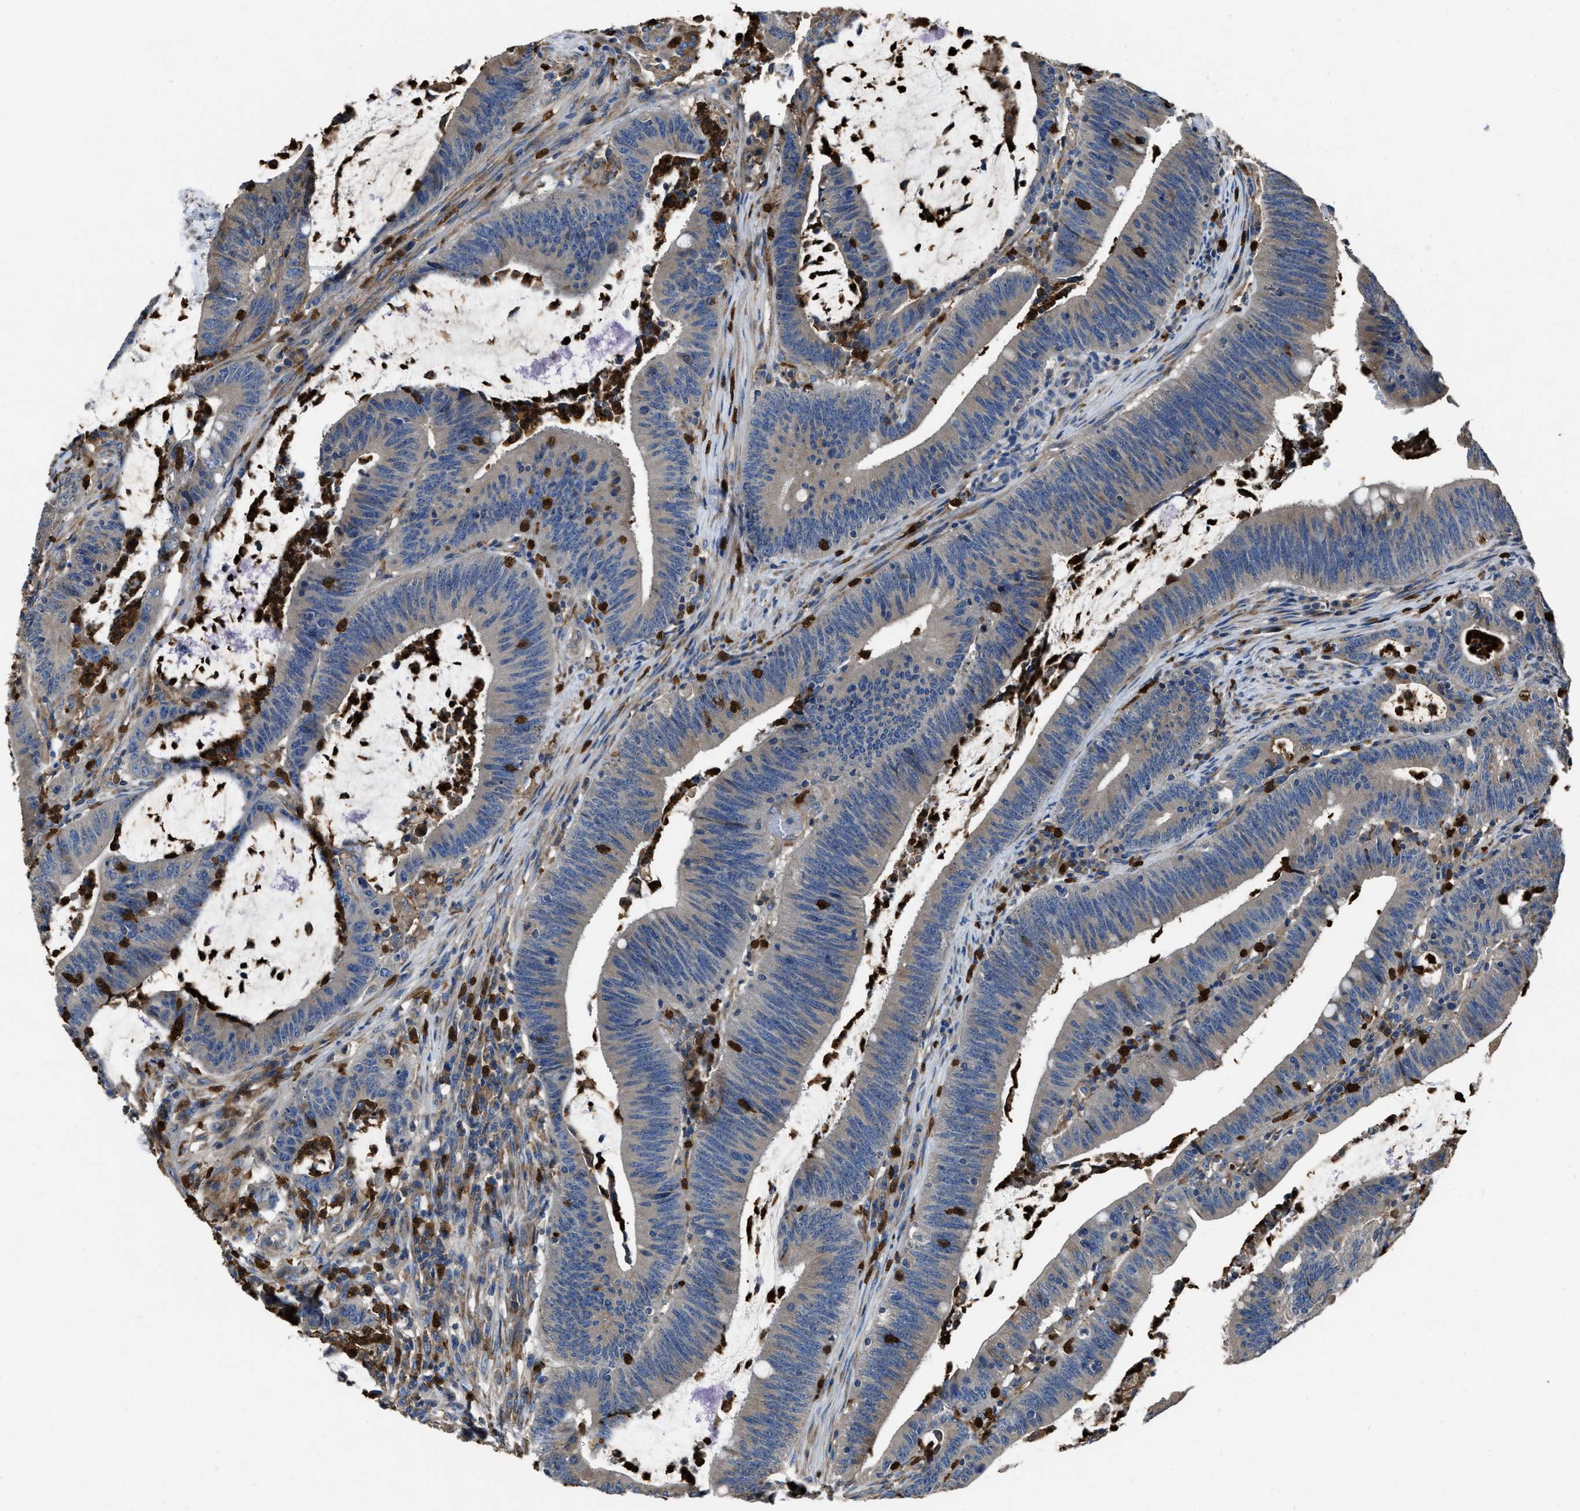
{"staining": {"intensity": "weak", "quantity": "<25%", "location": "cytoplasmic/membranous"}, "tissue": "colorectal cancer", "cell_type": "Tumor cells", "image_type": "cancer", "snomed": [{"axis": "morphology", "description": "Normal tissue, NOS"}, {"axis": "morphology", "description": "Adenocarcinoma, NOS"}, {"axis": "topography", "description": "Rectum"}], "caption": "There is no significant staining in tumor cells of colorectal cancer.", "gene": "ANGPT1", "patient": {"sex": "female", "age": 66}}